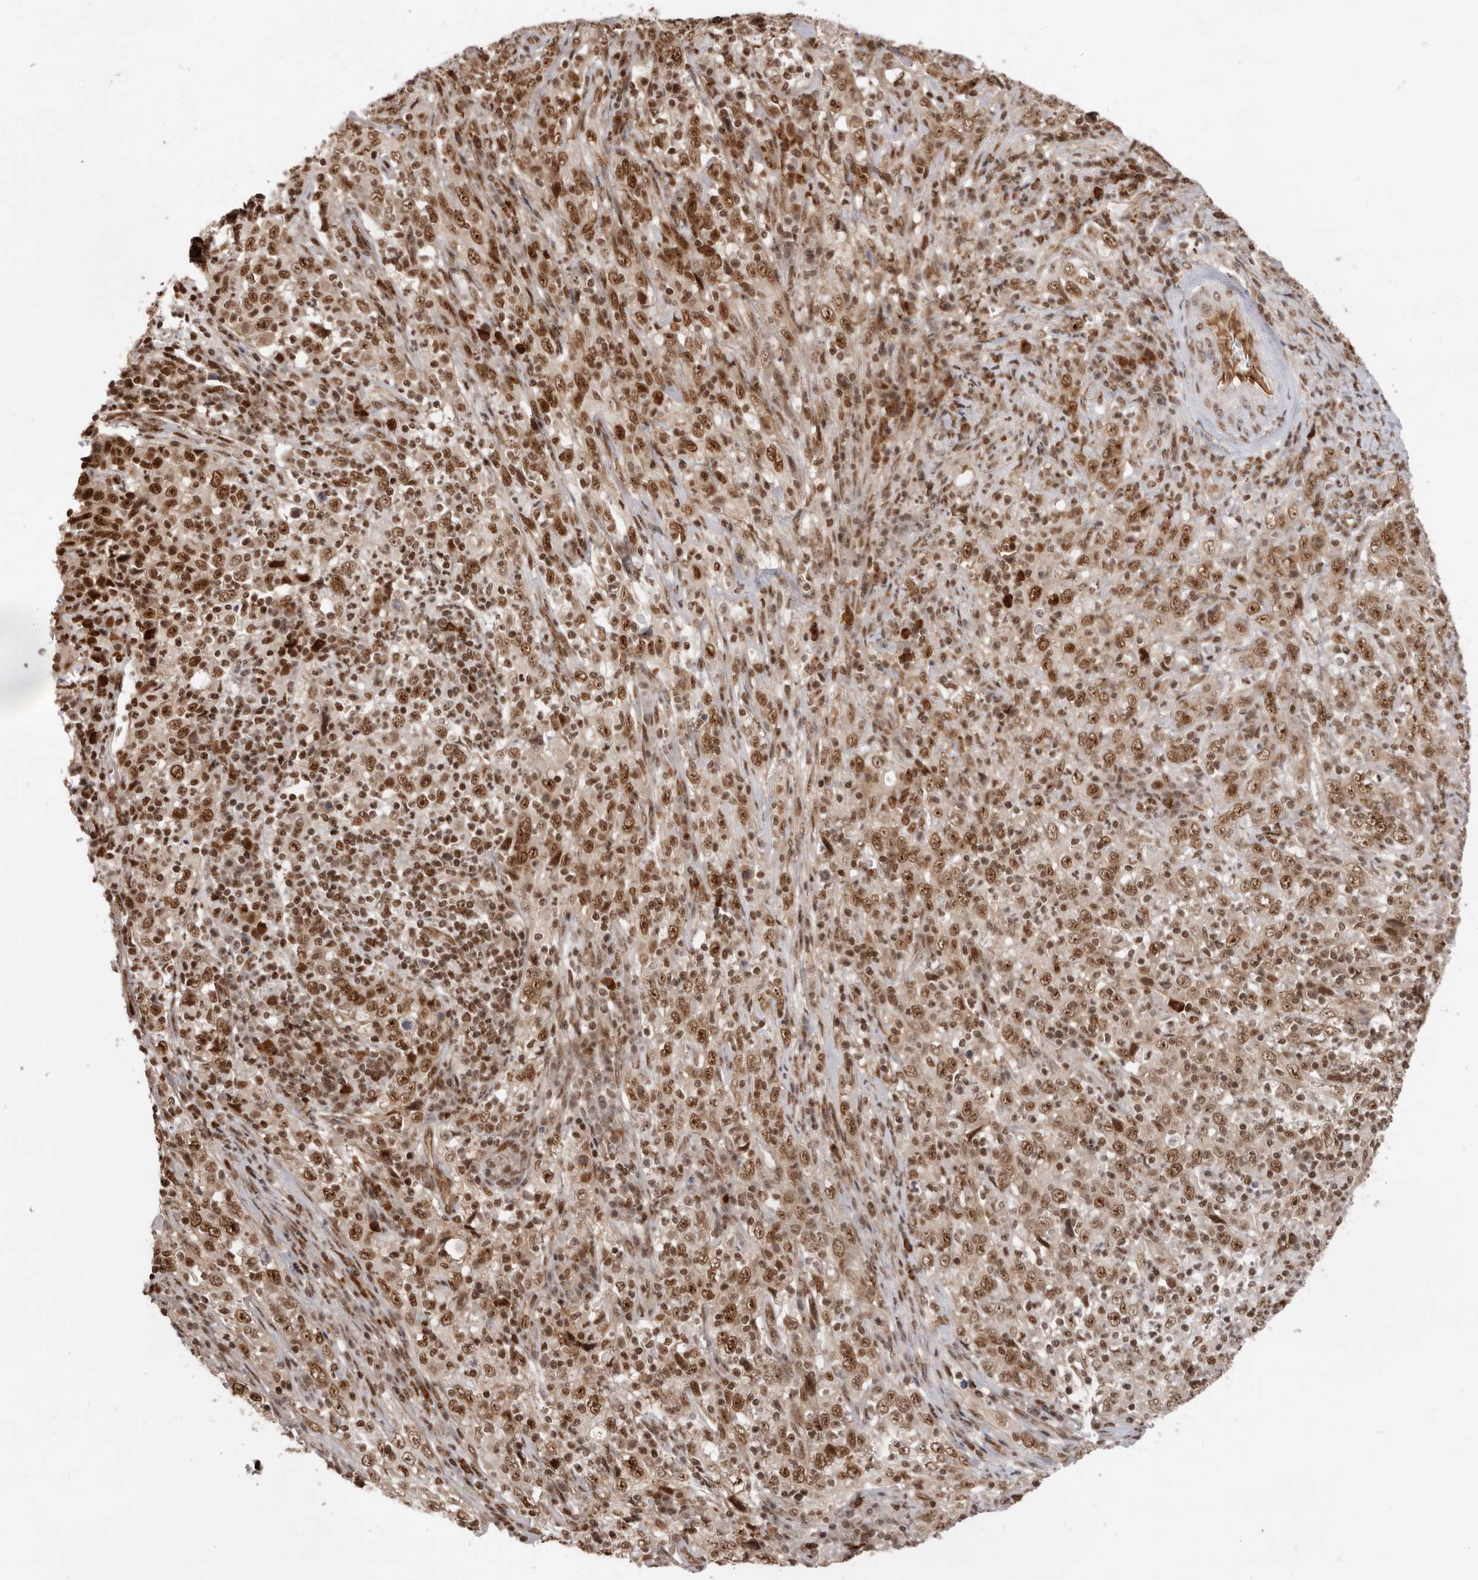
{"staining": {"intensity": "moderate", "quantity": ">75%", "location": "nuclear"}, "tissue": "cervical cancer", "cell_type": "Tumor cells", "image_type": "cancer", "snomed": [{"axis": "morphology", "description": "Squamous cell carcinoma, NOS"}, {"axis": "topography", "description": "Cervix"}], "caption": "Brown immunohistochemical staining in human cervical cancer (squamous cell carcinoma) demonstrates moderate nuclear expression in approximately >75% of tumor cells.", "gene": "CHTOP", "patient": {"sex": "female", "age": 46}}